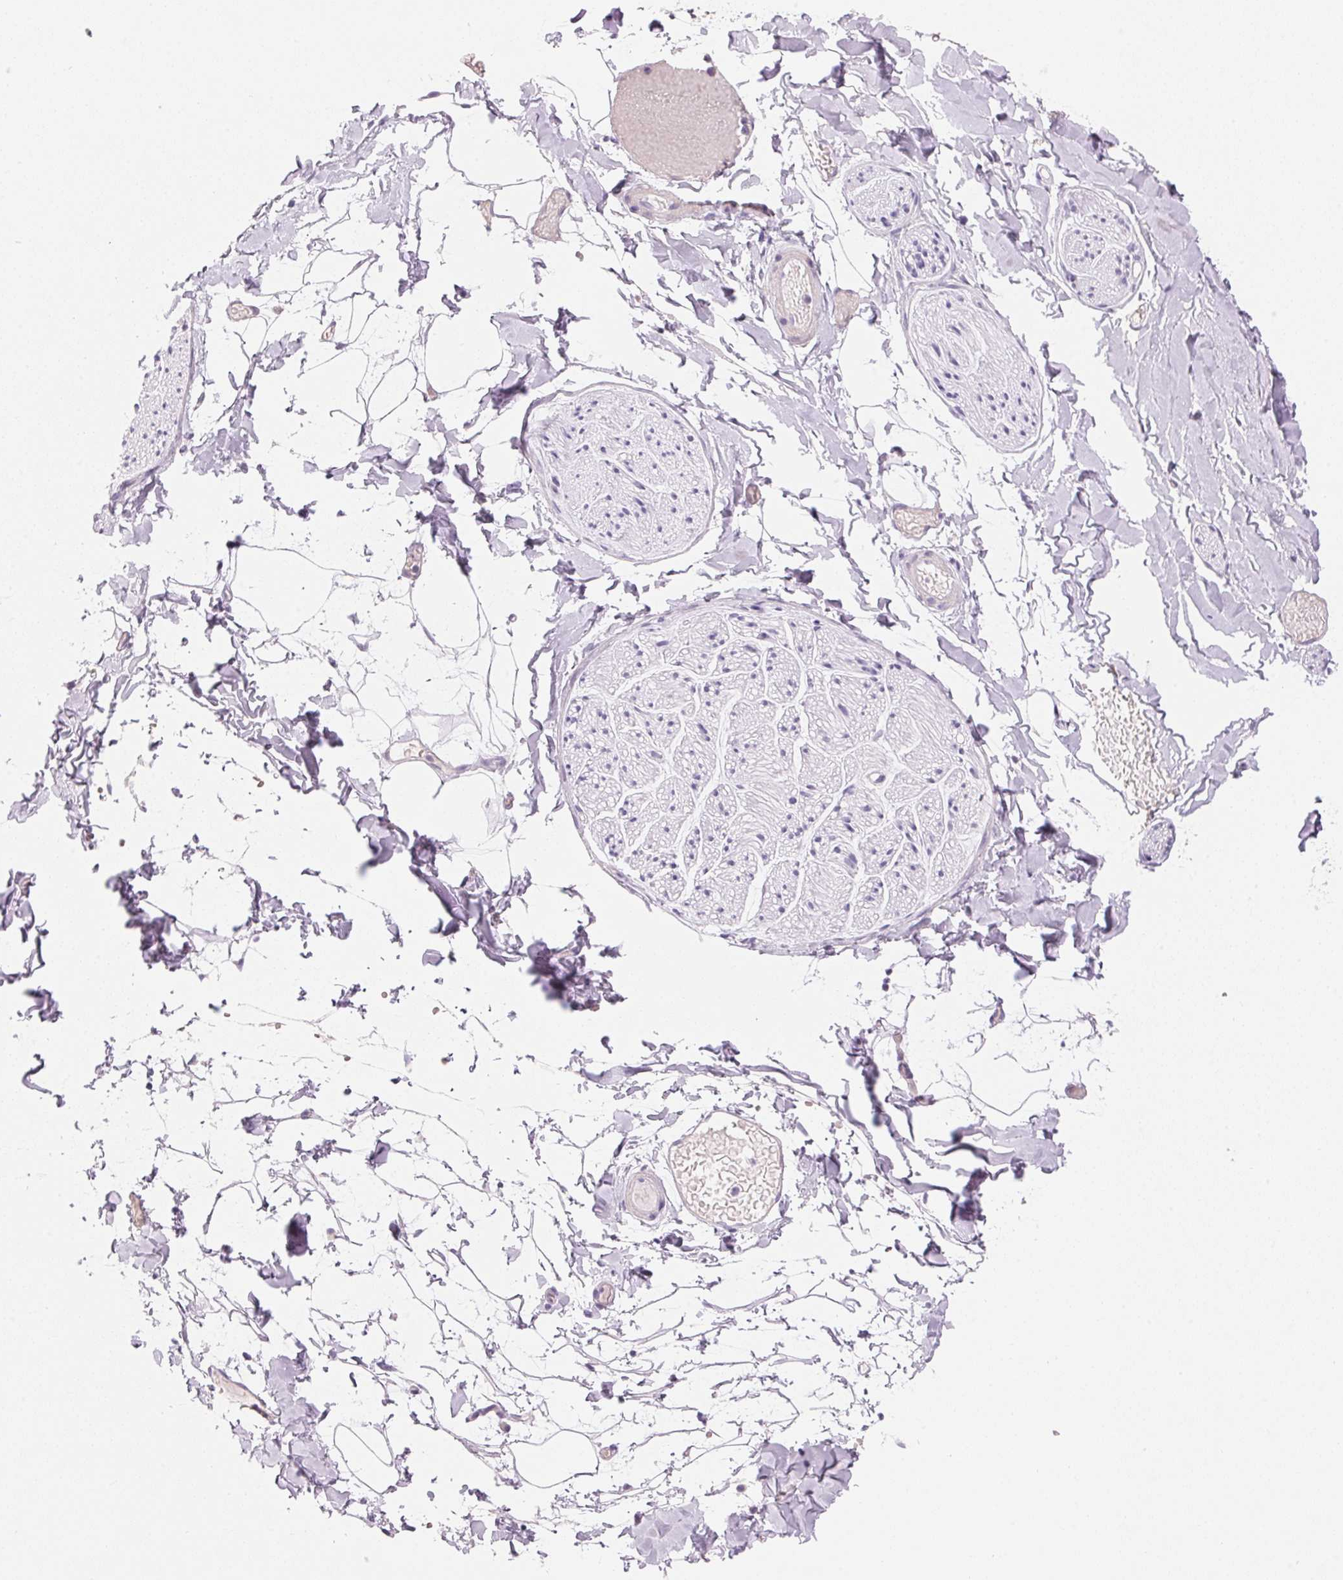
{"staining": {"intensity": "negative", "quantity": "none", "location": "none"}, "tissue": "adipose tissue", "cell_type": "Adipocytes", "image_type": "normal", "snomed": [{"axis": "morphology", "description": "Normal tissue, NOS"}, {"axis": "topography", "description": "Gallbladder"}, {"axis": "topography", "description": "Peripheral nerve tissue"}], "caption": "DAB (3,3'-diaminobenzidine) immunohistochemical staining of unremarkable human adipose tissue shows no significant positivity in adipocytes. (Brightfield microscopy of DAB immunohistochemistry (IHC) at high magnification).", "gene": "CYP11B1", "patient": {"sex": "female", "age": 45}}